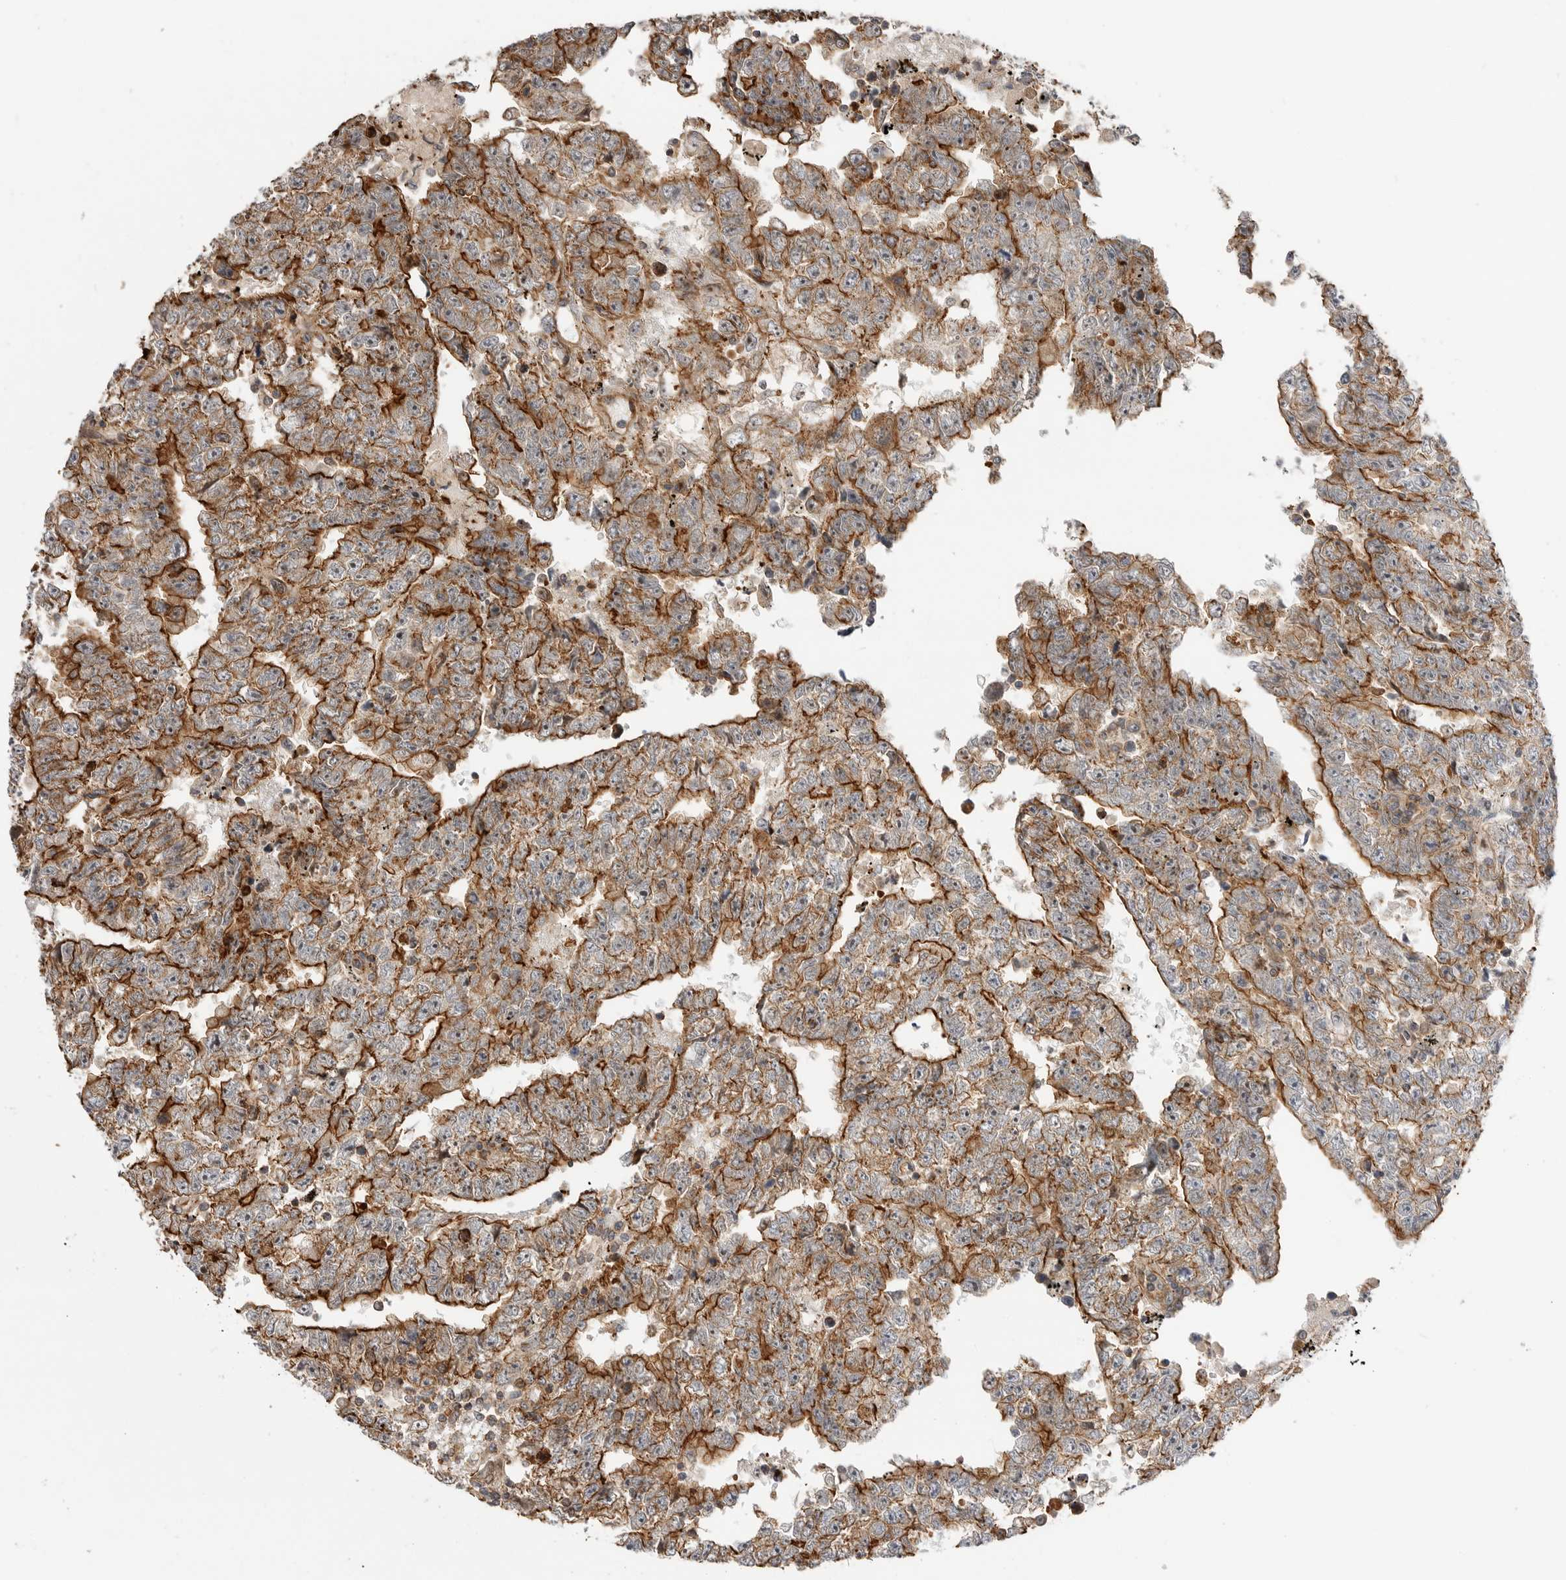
{"staining": {"intensity": "strong", "quantity": "25%-75%", "location": "cytoplasmic/membranous"}, "tissue": "testis cancer", "cell_type": "Tumor cells", "image_type": "cancer", "snomed": [{"axis": "morphology", "description": "Carcinoma, Embryonal, NOS"}, {"axis": "topography", "description": "Testis"}], "caption": "Strong cytoplasmic/membranous expression is seen in approximately 25%-75% of tumor cells in testis embryonal carcinoma. (IHC, brightfield microscopy, high magnification).", "gene": "GPATCH2", "patient": {"sex": "male", "age": 25}}